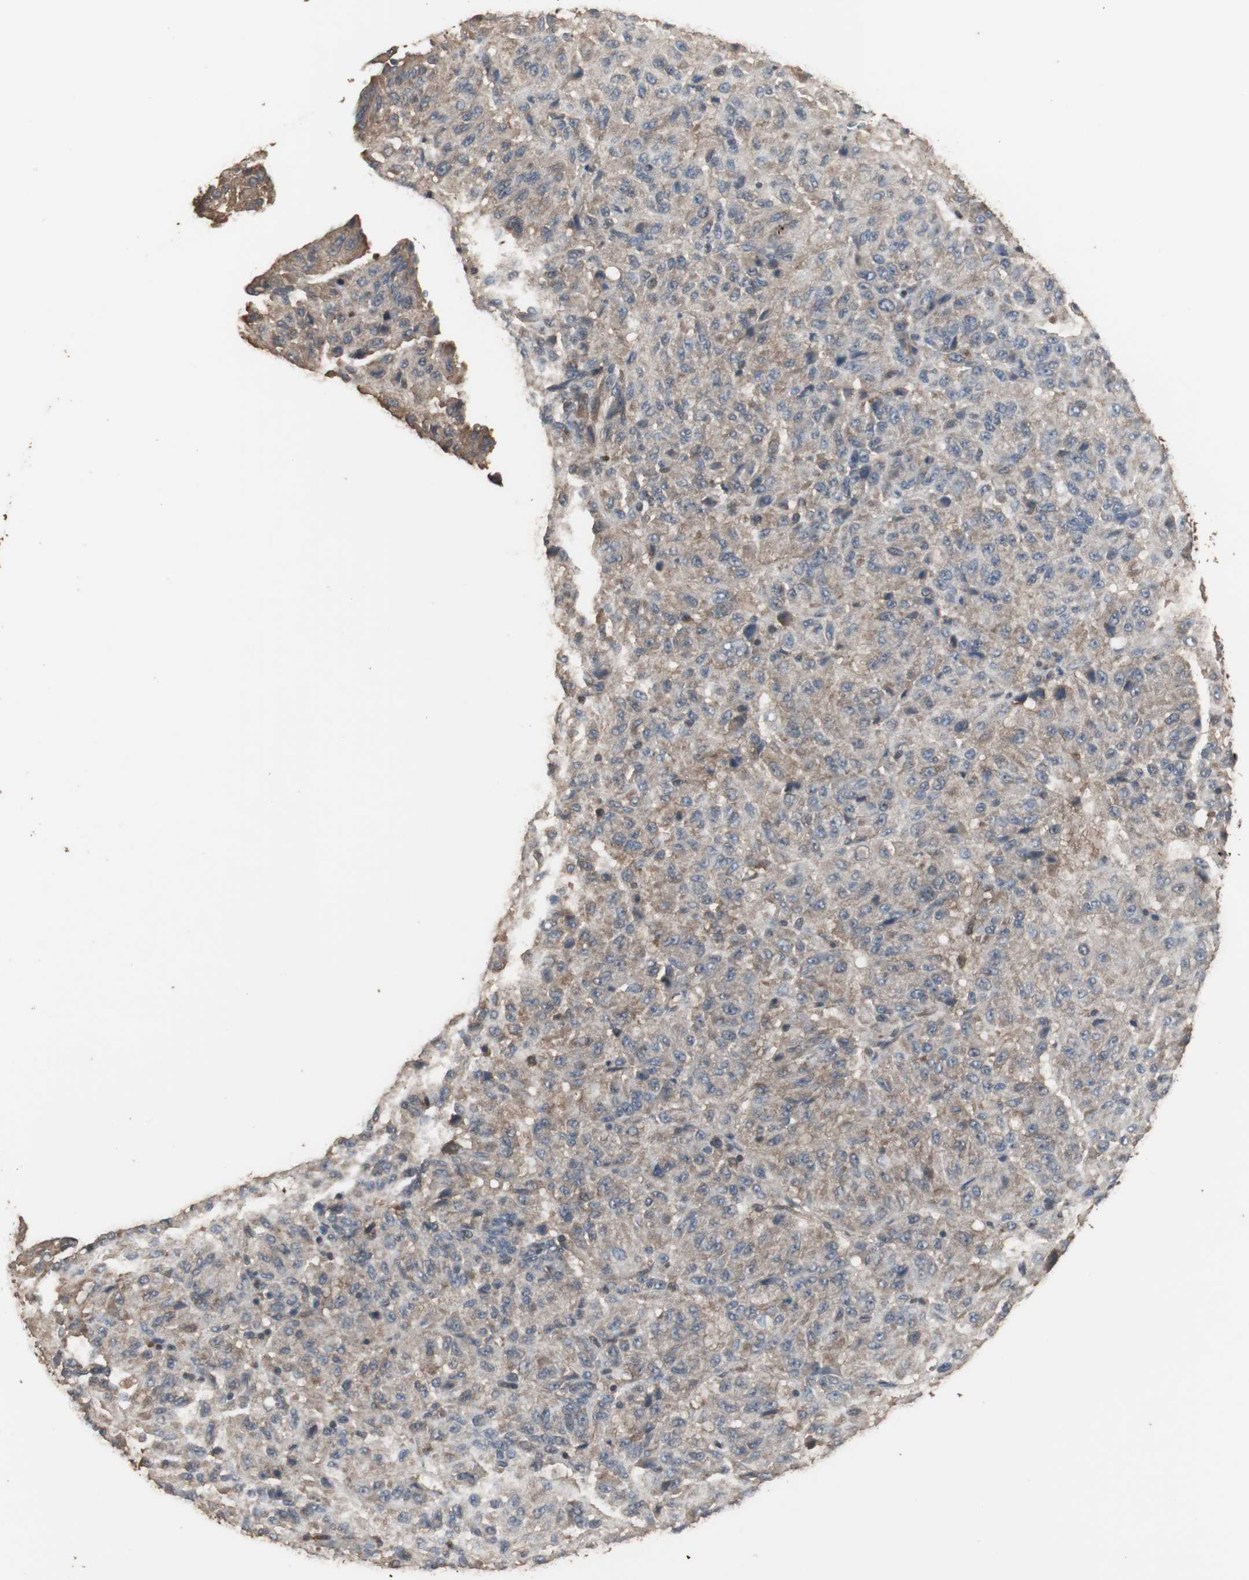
{"staining": {"intensity": "weak", "quantity": ">75%", "location": "cytoplasmic/membranous"}, "tissue": "melanoma", "cell_type": "Tumor cells", "image_type": "cancer", "snomed": [{"axis": "morphology", "description": "Malignant melanoma, Metastatic site"}, {"axis": "topography", "description": "Lung"}], "caption": "Protein staining of melanoma tissue displays weak cytoplasmic/membranous staining in approximately >75% of tumor cells.", "gene": "HPRT1", "patient": {"sex": "male", "age": 64}}